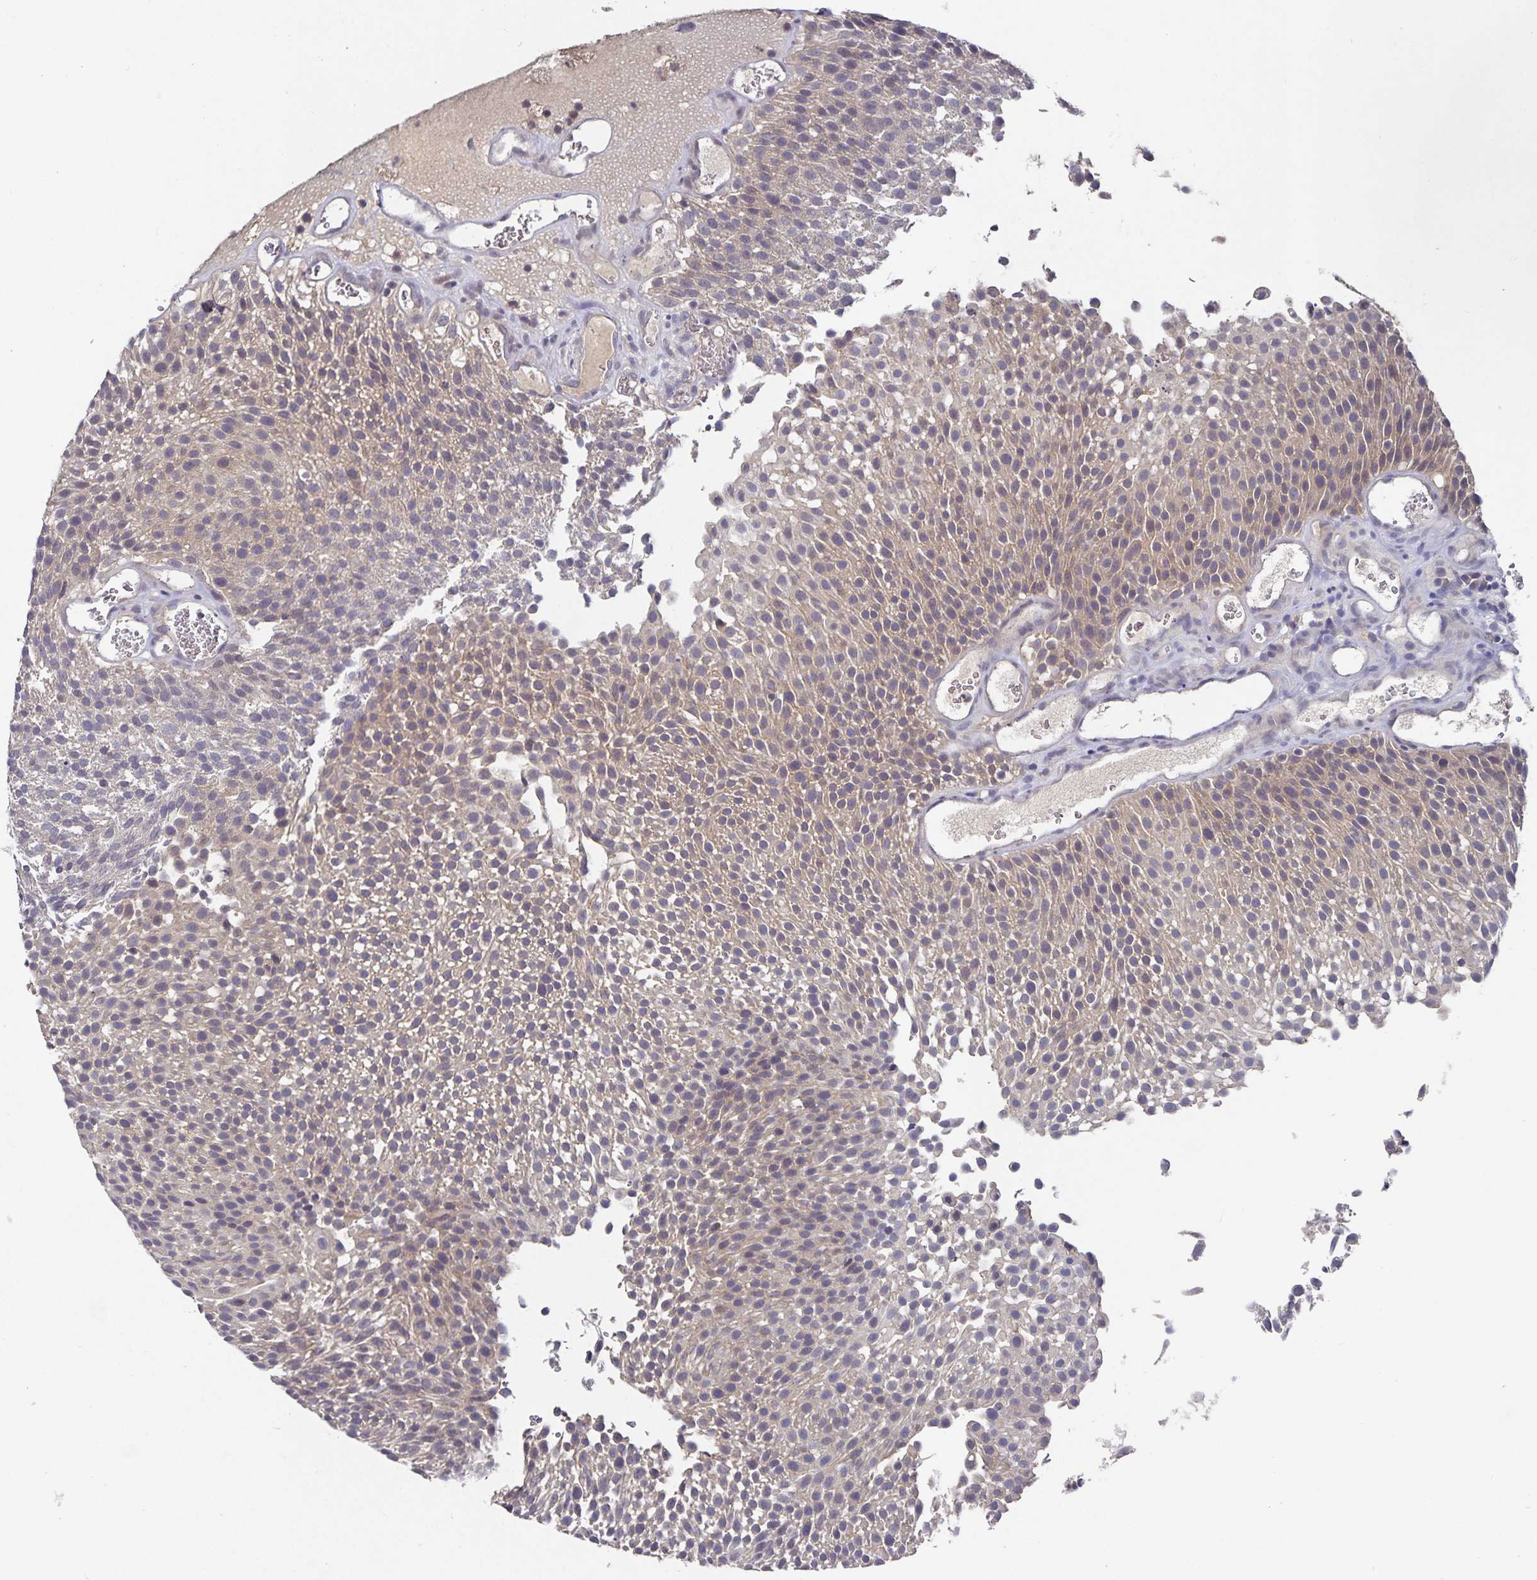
{"staining": {"intensity": "weak", "quantity": "<25%", "location": "cytoplasmic/membranous"}, "tissue": "urothelial cancer", "cell_type": "Tumor cells", "image_type": "cancer", "snomed": [{"axis": "morphology", "description": "Urothelial carcinoma, Low grade"}, {"axis": "topography", "description": "Urinary bladder"}], "caption": "There is no significant expression in tumor cells of urothelial cancer. (DAB IHC, high magnification).", "gene": "HEPN1", "patient": {"sex": "female", "age": 79}}